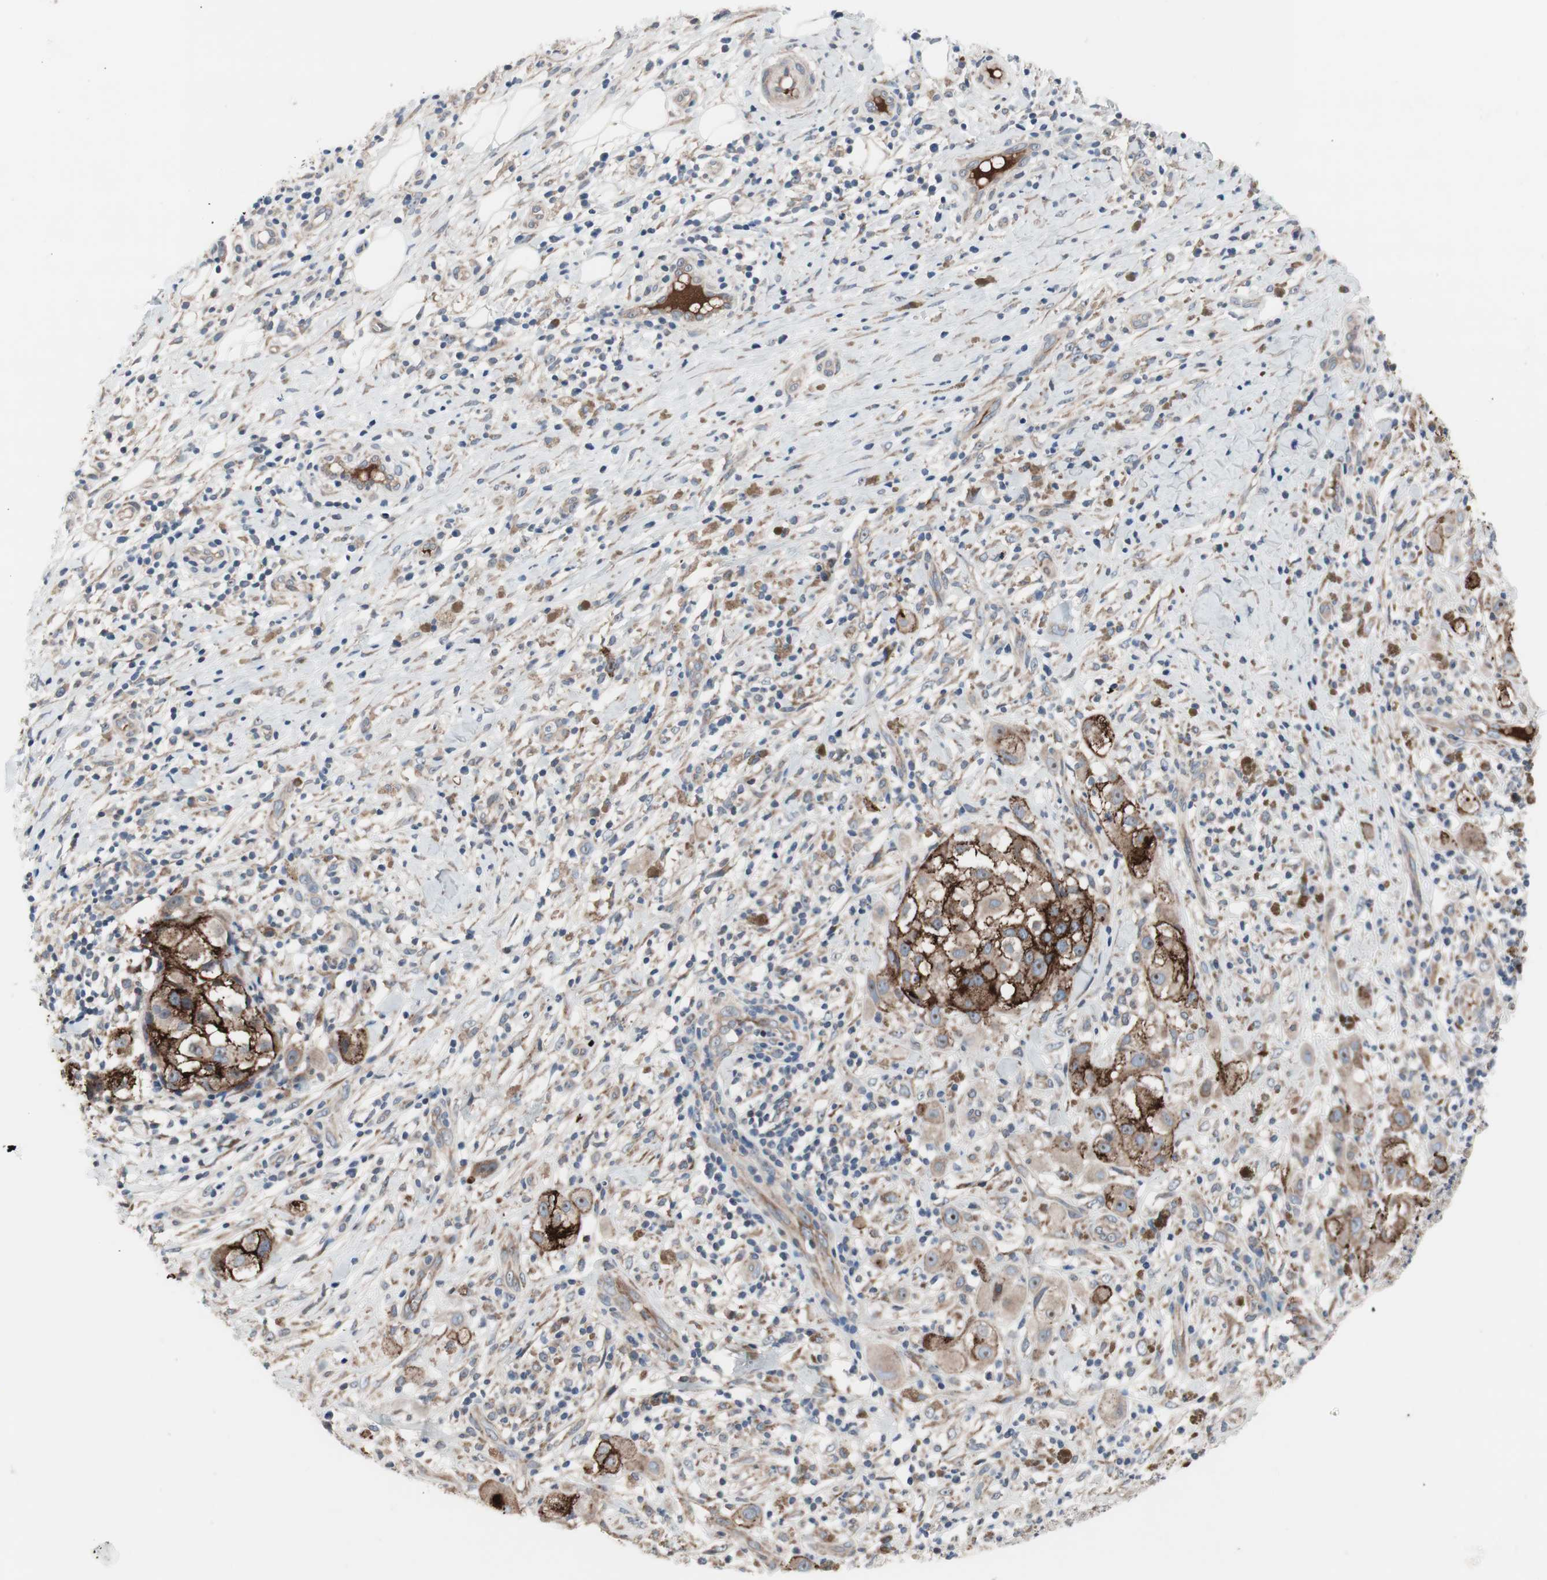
{"staining": {"intensity": "moderate", "quantity": ">75%", "location": "cytoplasmic/membranous"}, "tissue": "melanoma", "cell_type": "Tumor cells", "image_type": "cancer", "snomed": [{"axis": "morphology", "description": "Necrosis, NOS"}, {"axis": "morphology", "description": "Malignant melanoma, NOS"}, {"axis": "topography", "description": "Skin"}], "caption": "High-magnification brightfield microscopy of malignant melanoma stained with DAB (brown) and counterstained with hematoxylin (blue). tumor cells exhibit moderate cytoplasmic/membranous expression is identified in about>75% of cells. Using DAB (brown) and hematoxylin (blue) stains, captured at high magnification using brightfield microscopy.", "gene": "KANSL1", "patient": {"sex": "female", "age": 87}}